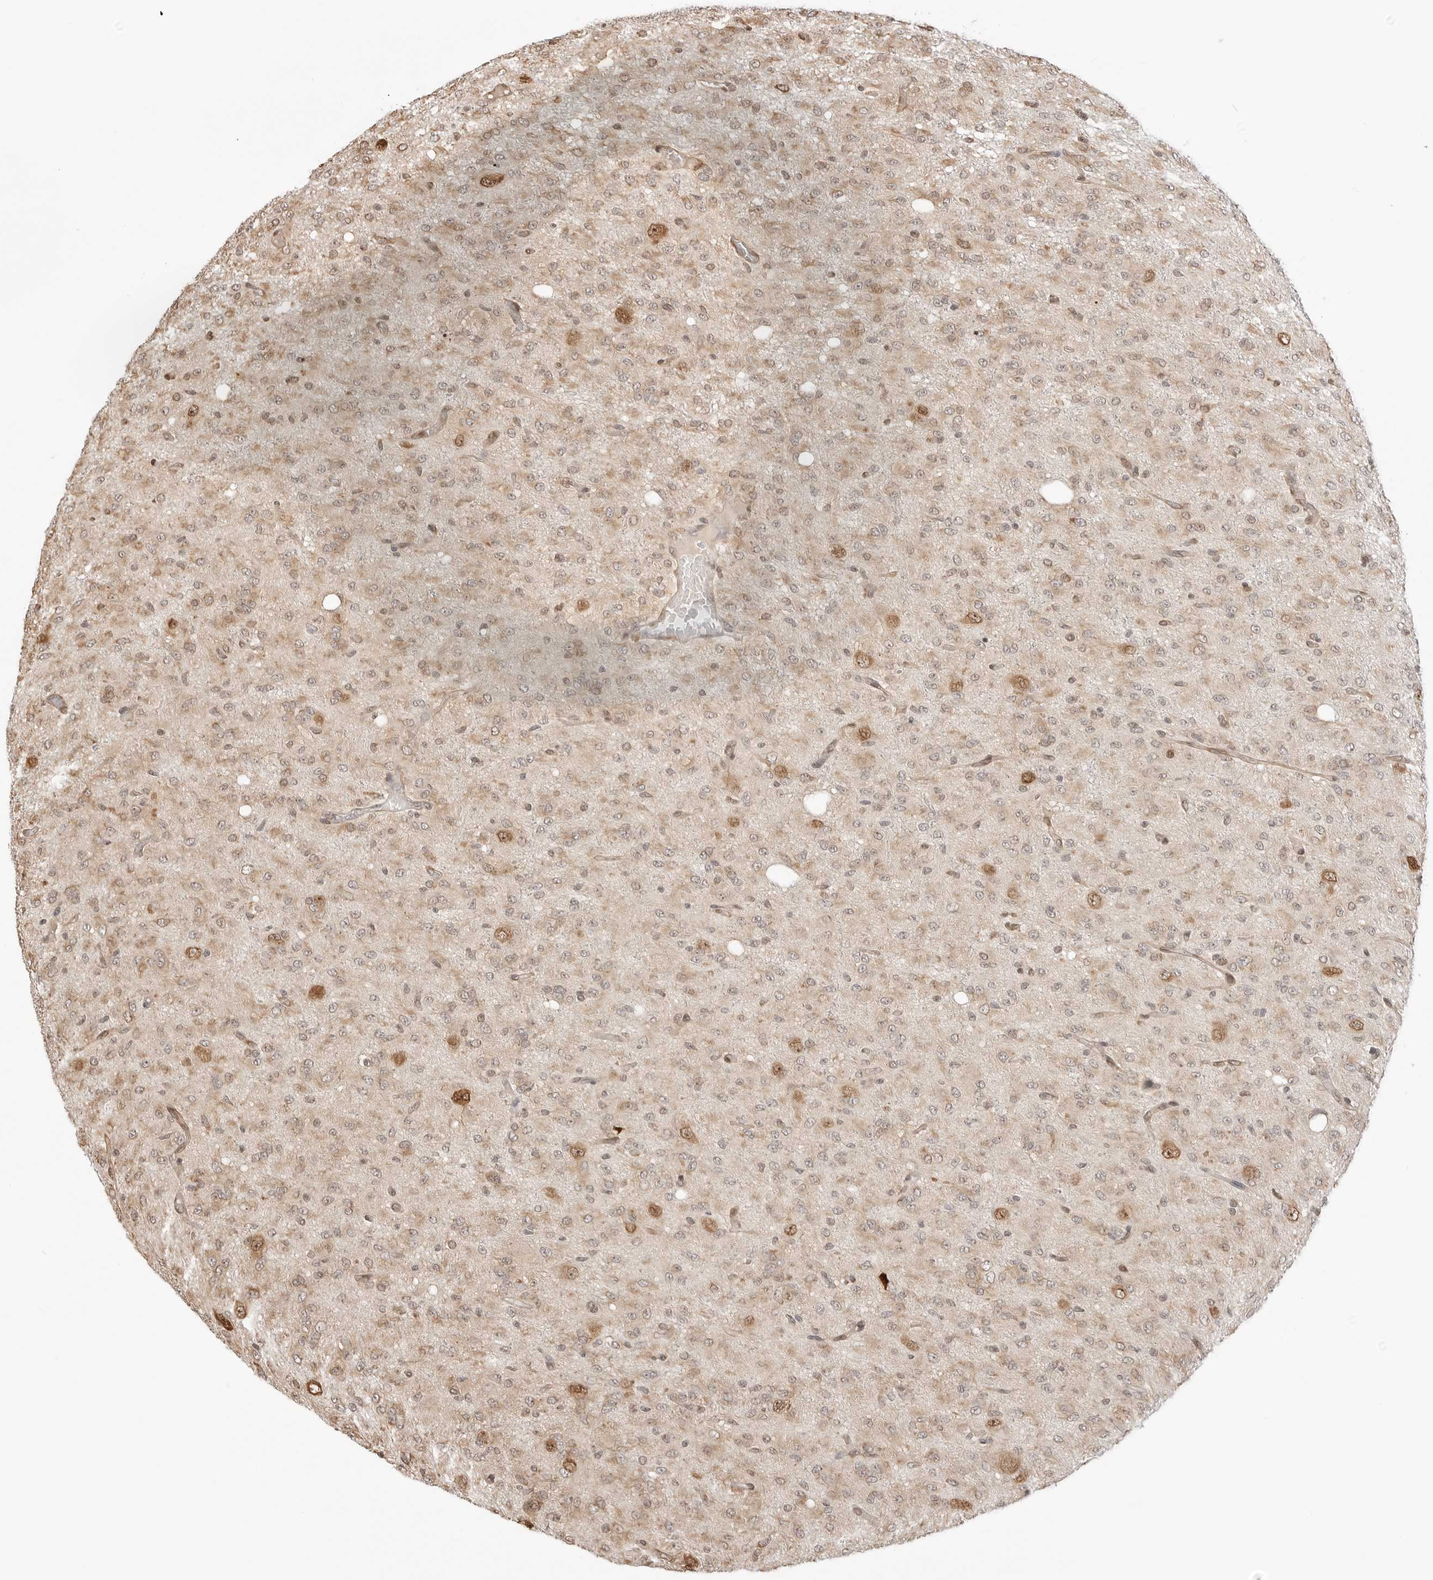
{"staining": {"intensity": "weak", "quantity": "25%-75%", "location": "nuclear"}, "tissue": "glioma", "cell_type": "Tumor cells", "image_type": "cancer", "snomed": [{"axis": "morphology", "description": "Glioma, malignant, High grade"}, {"axis": "topography", "description": "Brain"}], "caption": "IHC of human glioma demonstrates low levels of weak nuclear expression in approximately 25%-75% of tumor cells.", "gene": "FKBP14", "patient": {"sex": "female", "age": 59}}